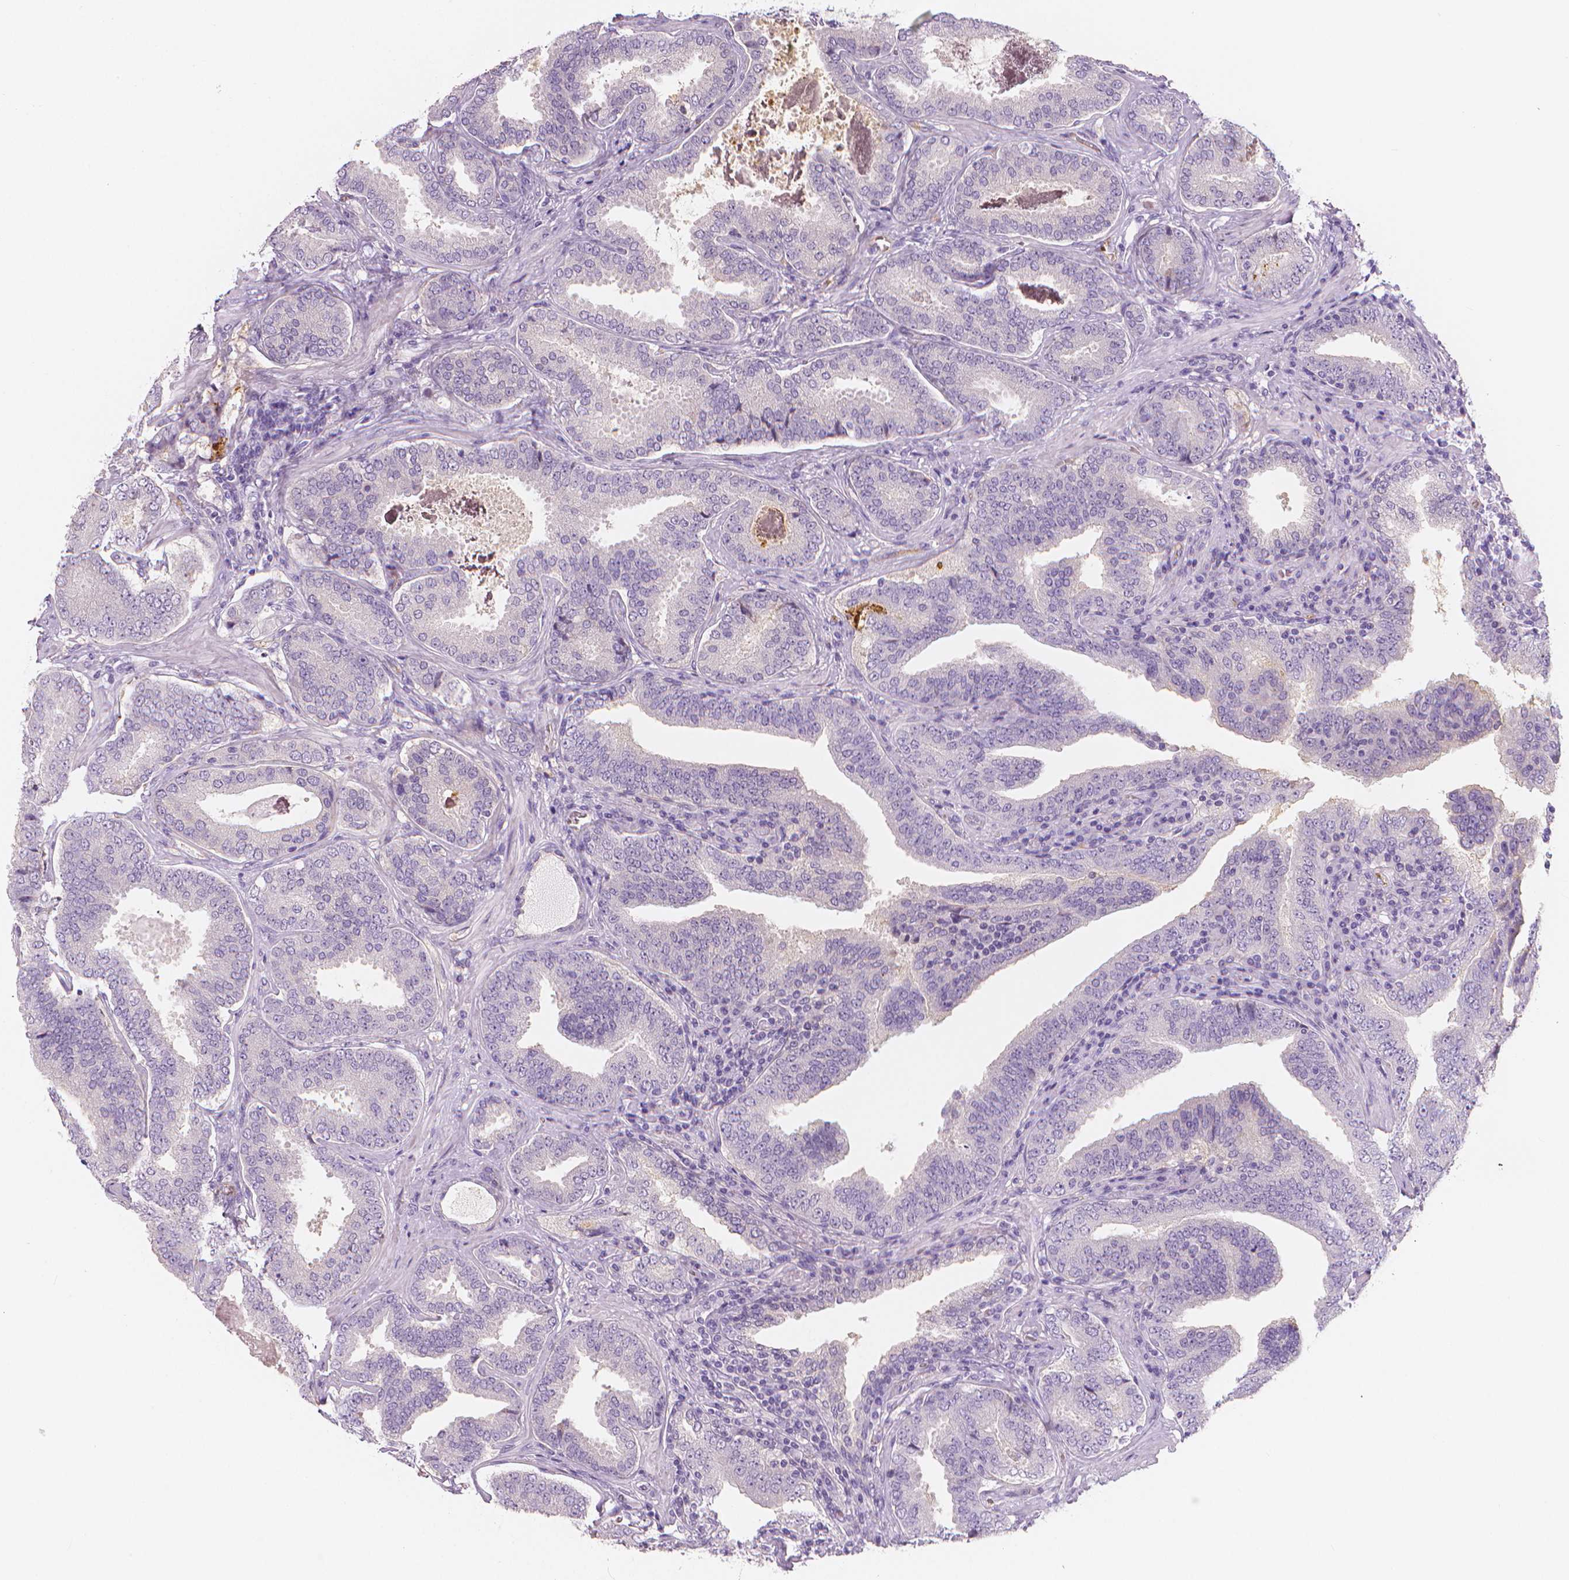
{"staining": {"intensity": "negative", "quantity": "none", "location": "none"}, "tissue": "prostate cancer", "cell_type": "Tumor cells", "image_type": "cancer", "snomed": [{"axis": "morphology", "description": "Adenocarcinoma, NOS"}, {"axis": "topography", "description": "Prostate"}], "caption": "Immunohistochemical staining of human prostate cancer (adenocarcinoma) reveals no significant positivity in tumor cells.", "gene": "APOA4", "patient": {"sex": "male", "age": 64}}